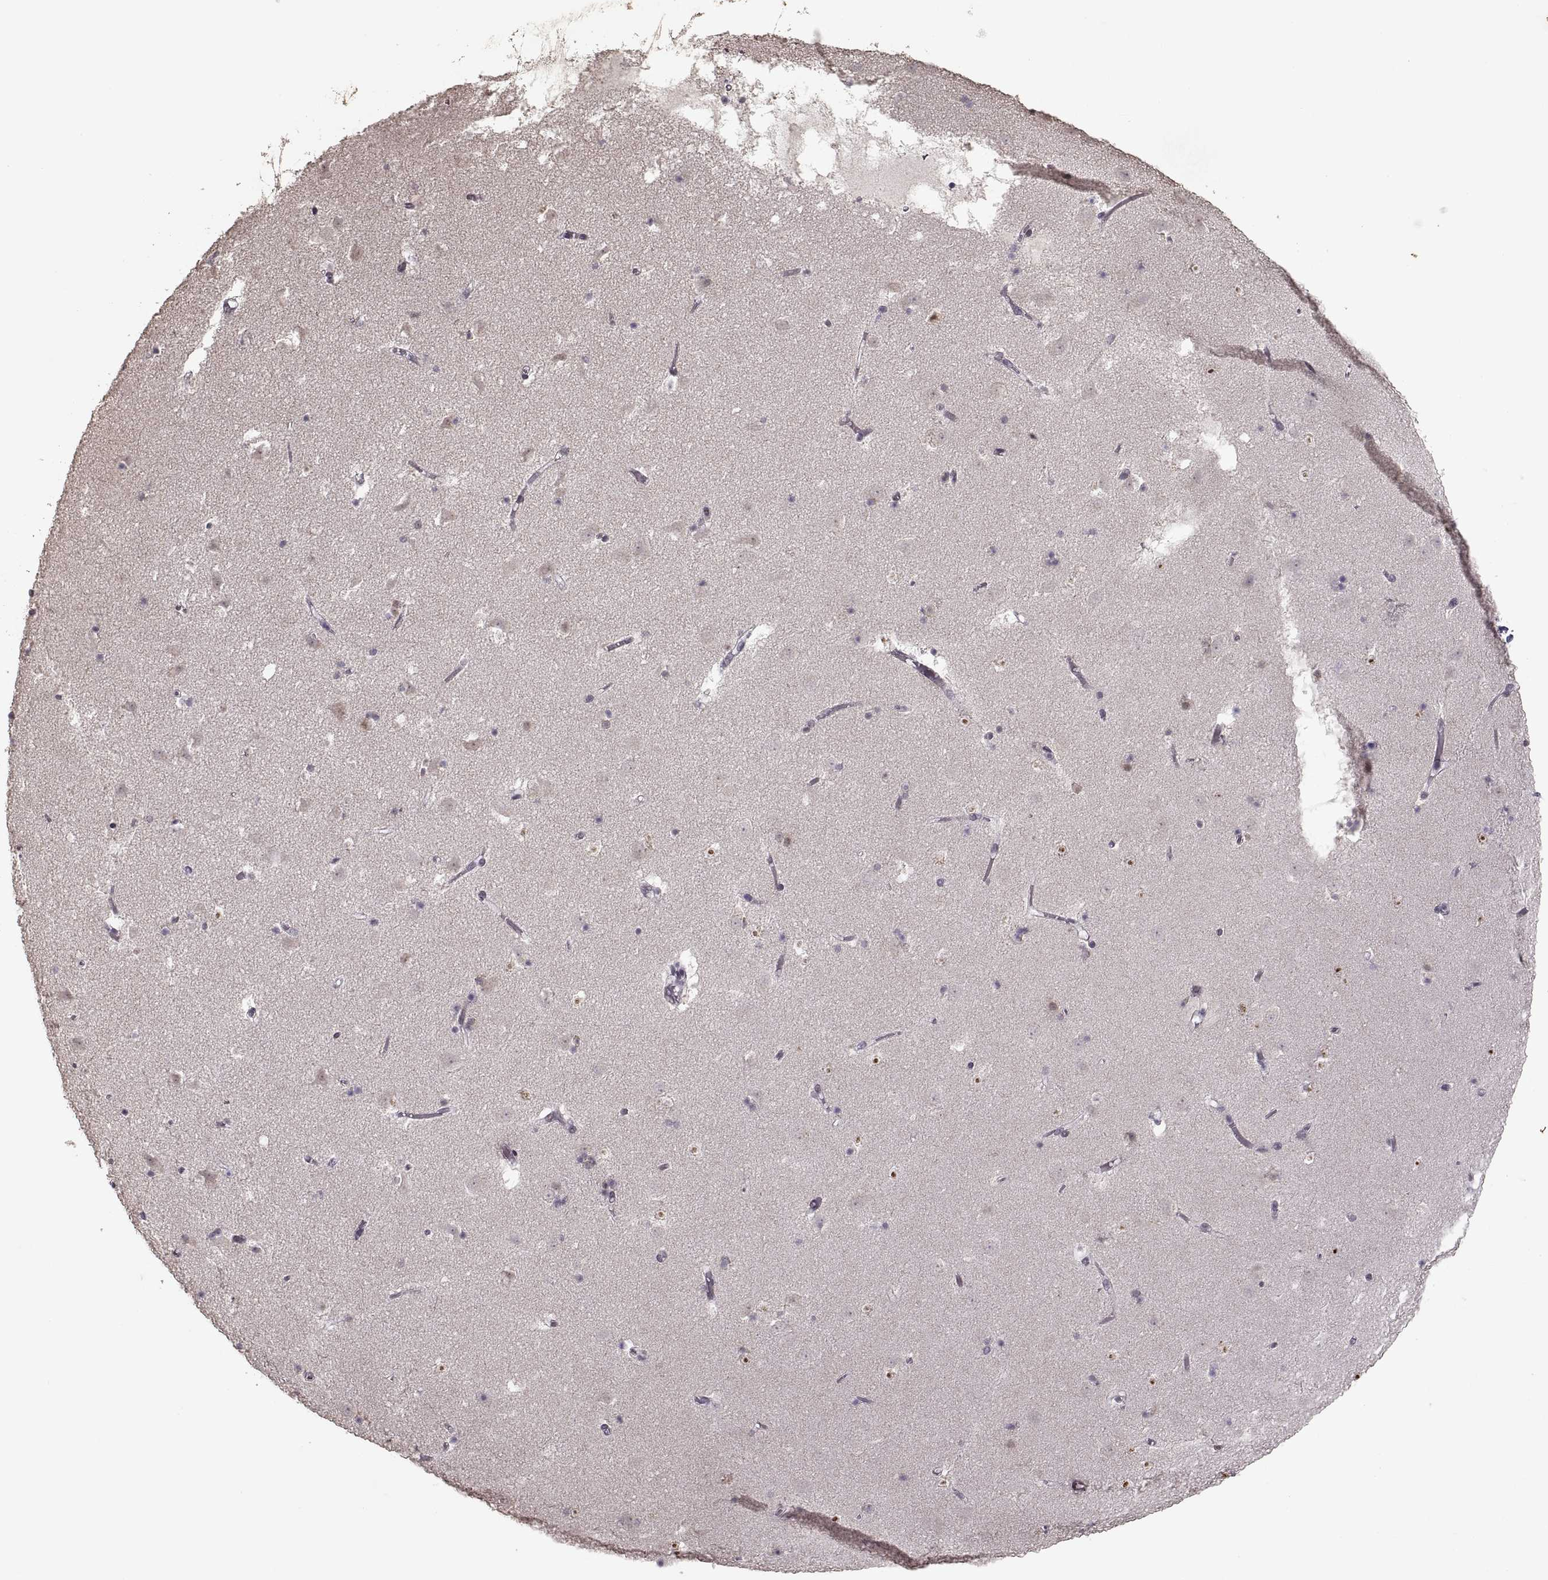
{"staining": {"intensity": "moderate", "quantity": "<25%", "location": "nuclear"}, "tissue": "caudate", "cell_type": "Glial cells", "image_type": "normal", "snomed": [{"axis": "morphology", "description": "Normal tissue, NOS"}, {"axis": "topography", "description": "Lateral ventricle wall"}], "caption": "Unremarkable caudate reveals moderate nuclear positivity in approximately <25% of glial cells, visualized by immunohistochemistry.", "gene": "PALS1", "patient": {"sex": "female", "age": 42}}